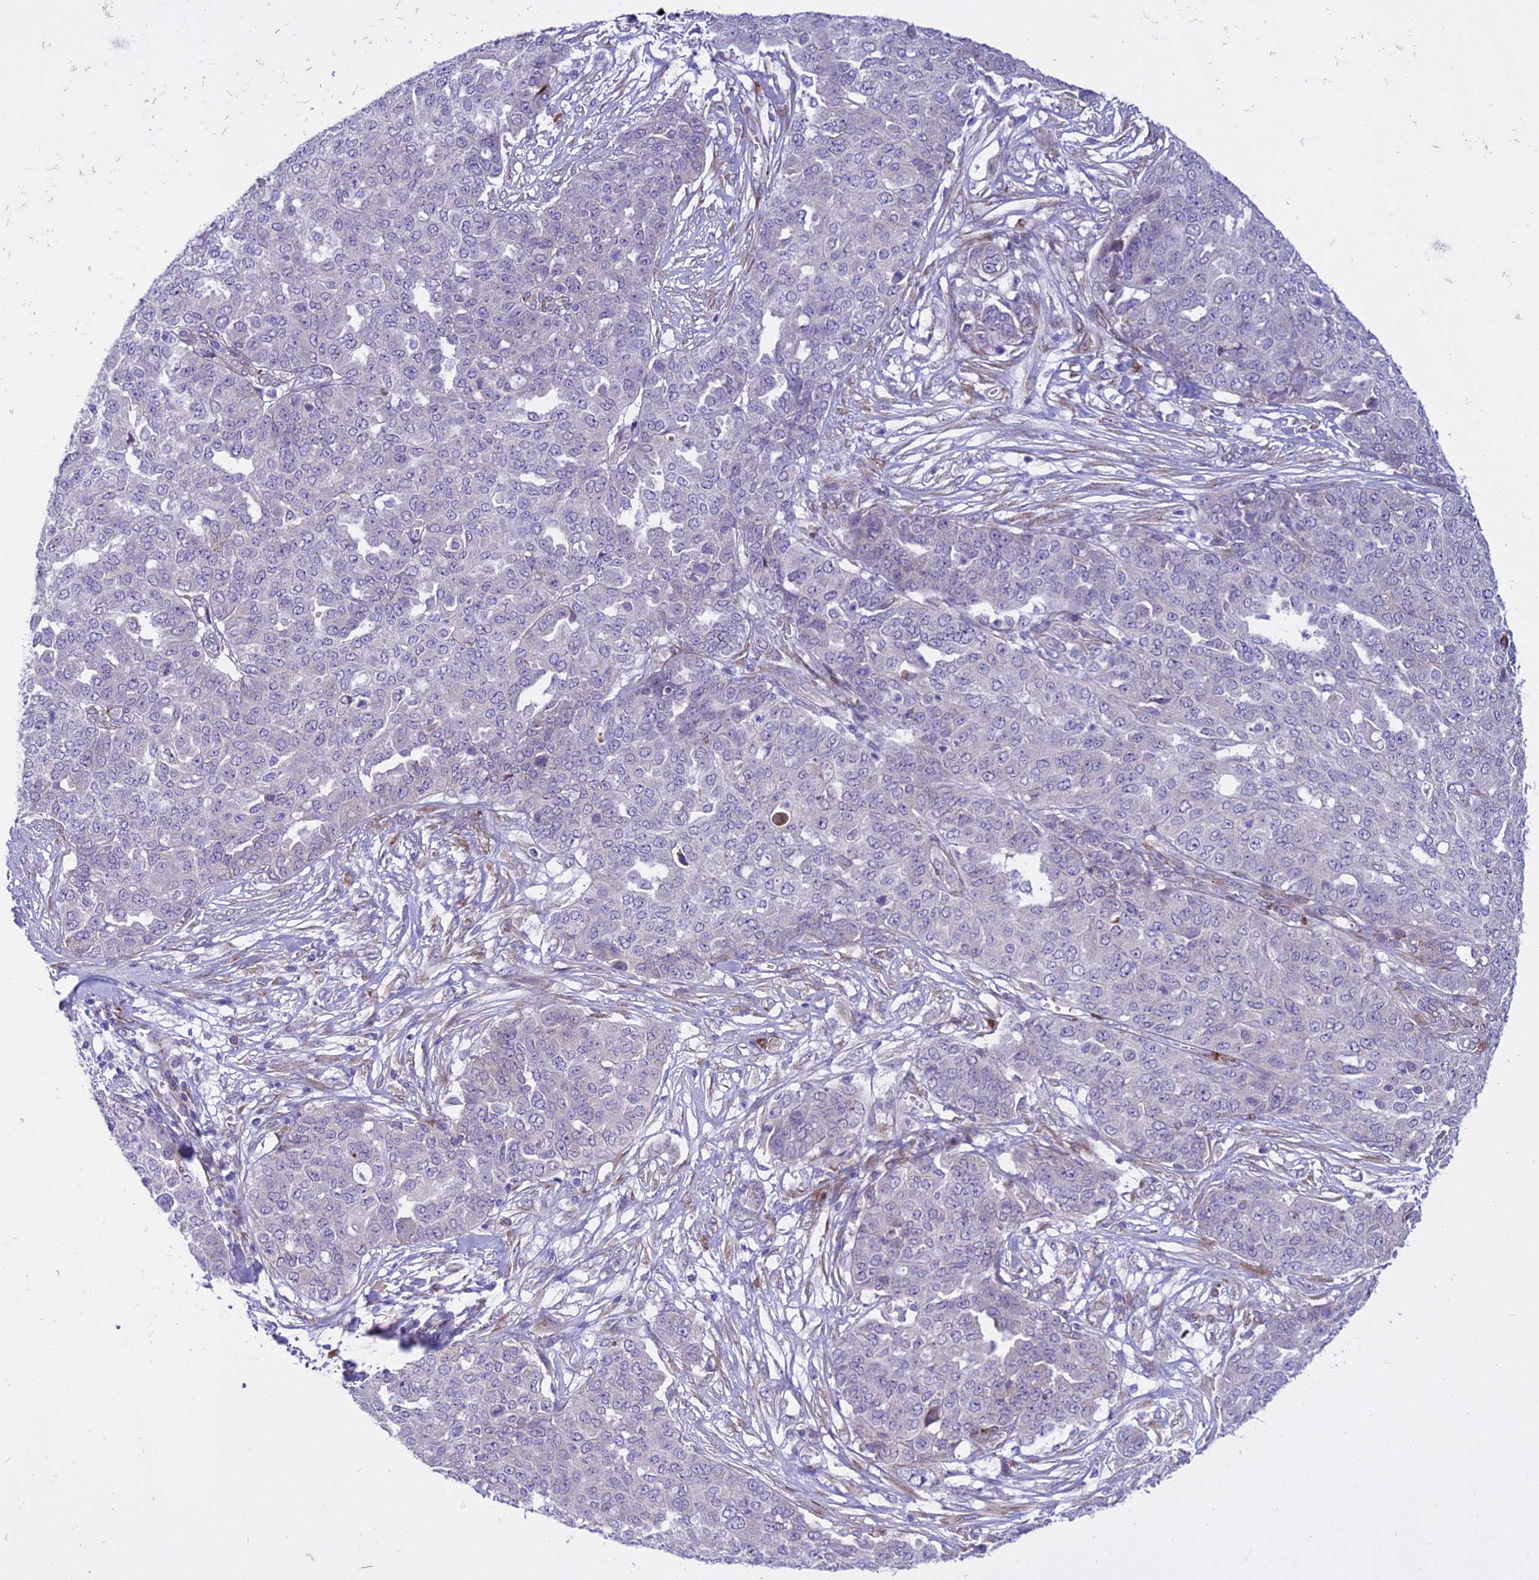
{"staining": {"intensity": "negative", "quantity": "none", "location": "none"}, "tissue": "ovarian cancer", "cell_type": "Tumor cells", "image_type": "cancer", "snomed": [{"axis": "morphology", "description": "Cystadenocarcinoma, serous, NOS"}, {"axis": "topography", "description": "Soft tissue"}, {"axis": "topography", "description": "Ovary"}], "caption": "Tumor cells are negative for protein expression in human serous cystadenocarcinoma (ovarian).", "gene": "NEURL2", "patient": {"sex": "female", "age": 57}}